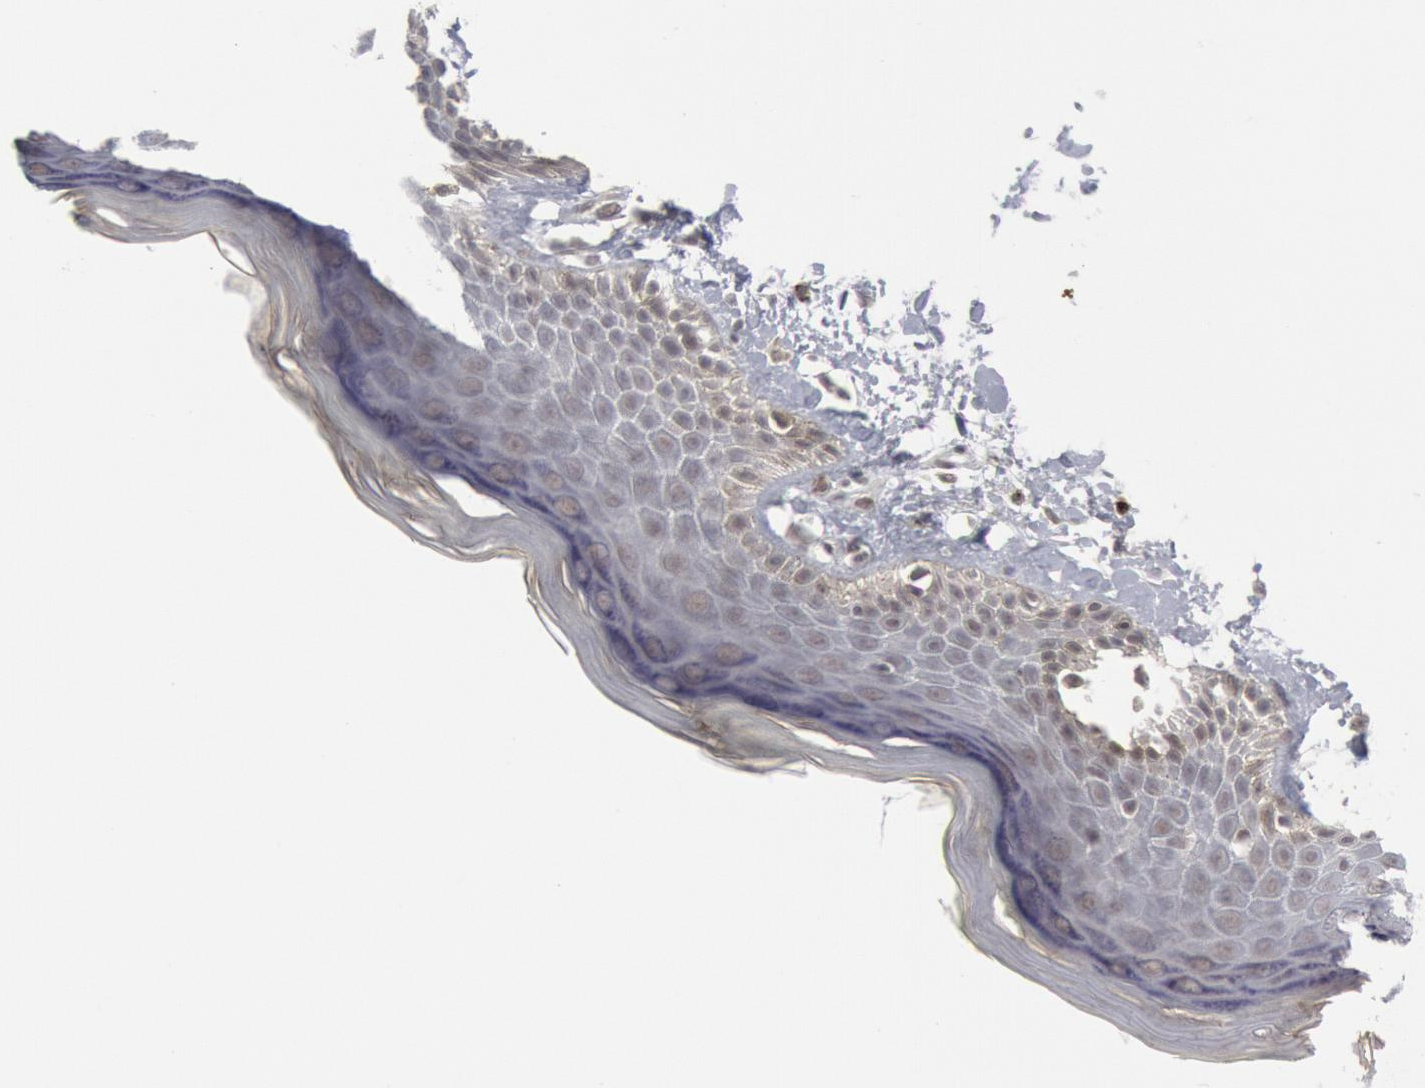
{"staining": {"intensity": "weak", "quantity": "<25%", "location": "nuclear"}, "tissue": "skin", "cell_type": "Epidermal cells", "image_type": "normal", "snomed": [{"axis": "morphology", "description": "Normal tissue, NOS"}, {"axis": "topography", "description": "Anal"}], "caption": "IHC histopathology image of benign skin stained for a protein (brown), which shows no positivity in epidermal cells.", "gene": "FOXO1", "patient": {"sex": "female", "age": 78}}